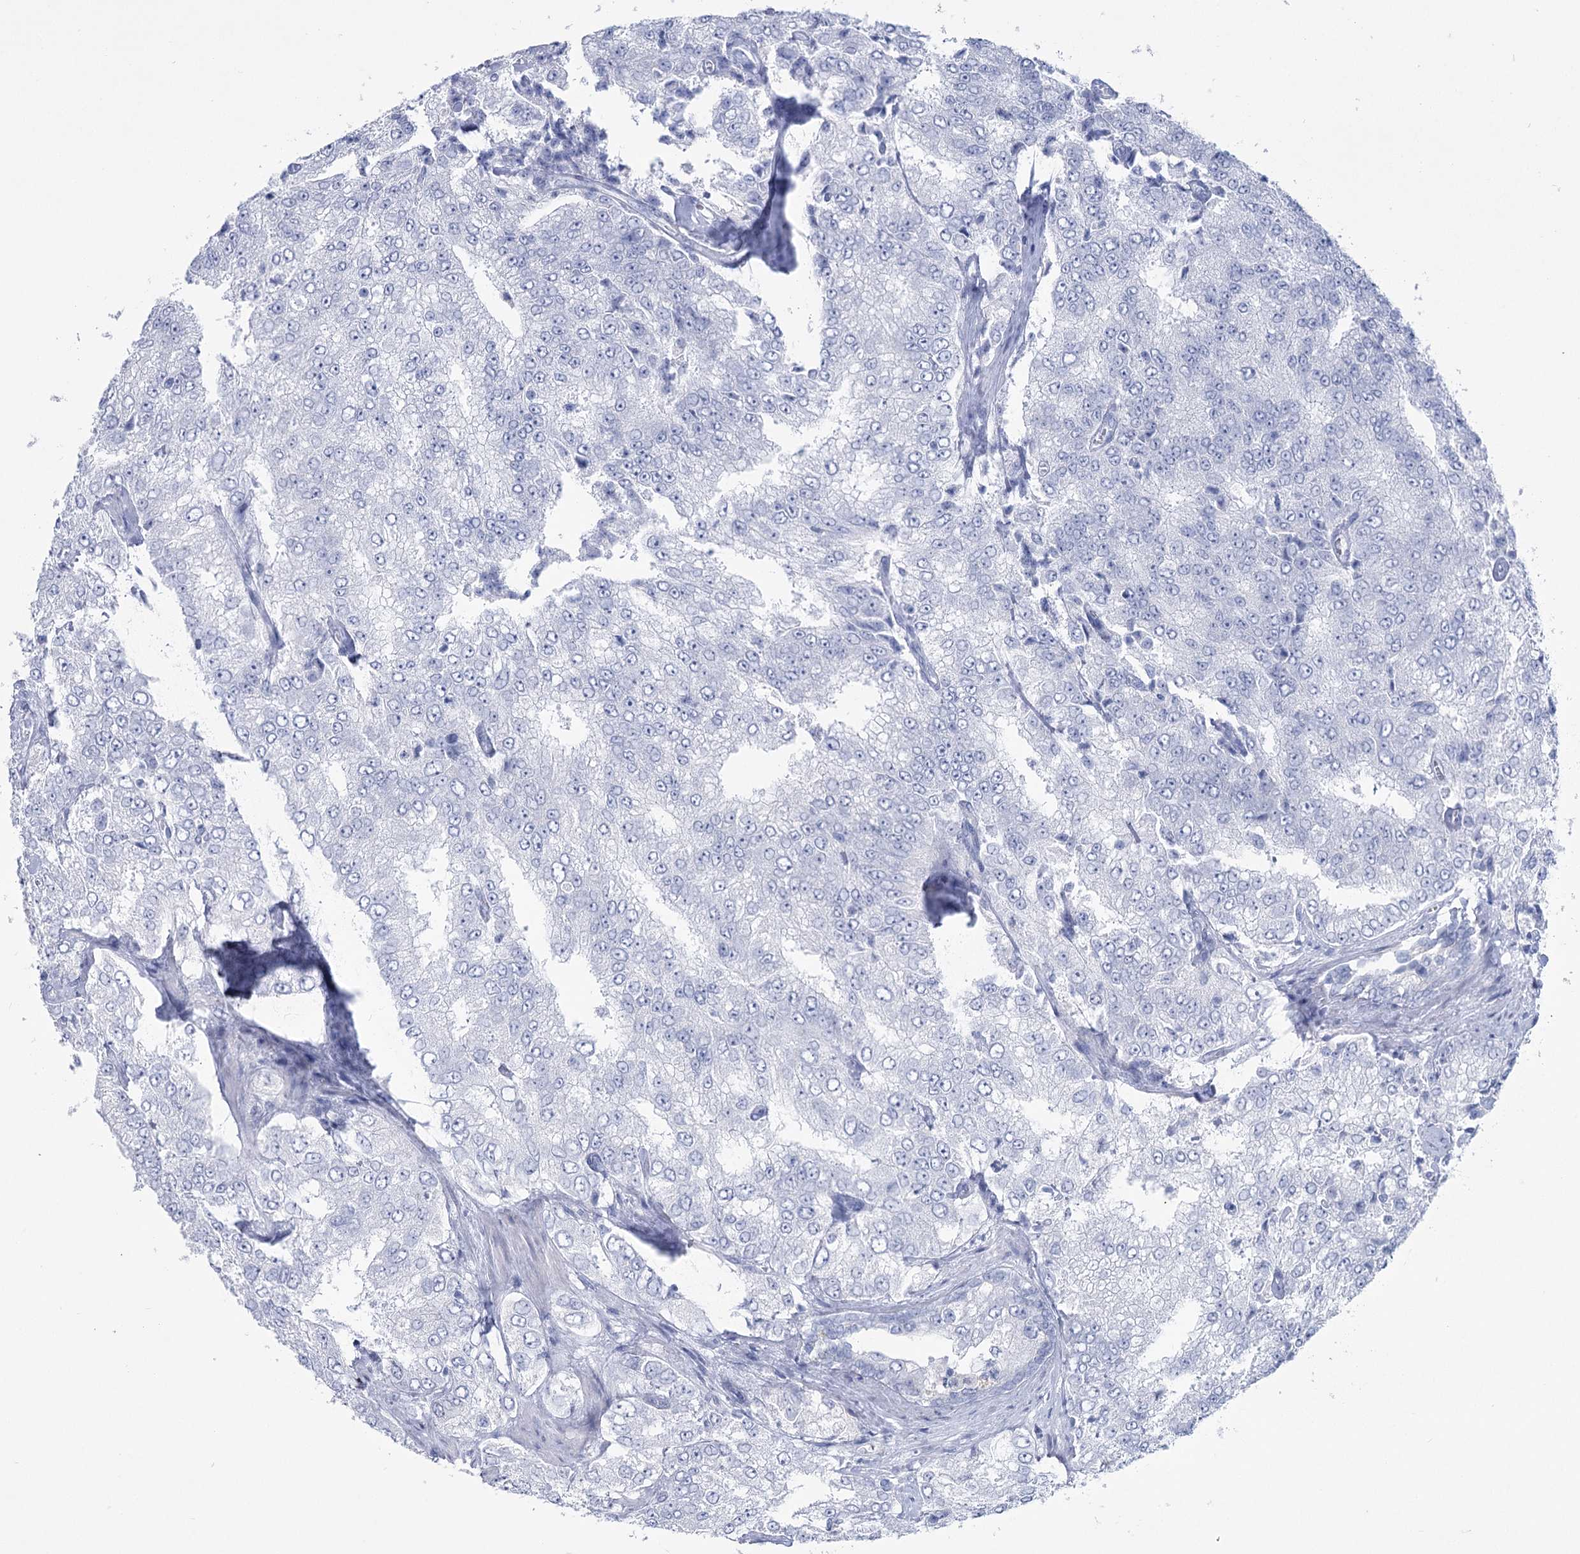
{"staining": {"intensity": "negative", "quantity": "none", "location": "none"}, "tissue": "prostate cancer", "cell_type": "Tumor cells", "image_type": "cancer", "snomed": [{"axis": "morphology", "description": "Adenocarcinoma, High grade"}, {"axis": "topography", "description": "Prostate"}], "caption": "A micrograph of prostate cancer (adenocarcinoma (high-grade)) stained for a protein reveals no brown staining in tumor cells. The staining was performed using DAB to visualize the protein expression in brown, while the nuclei were stained in blue with hematoxylin (Magnification: 20x).", "gene": "CCDC88A", "patient": {"sex": "male", "age": 58}}